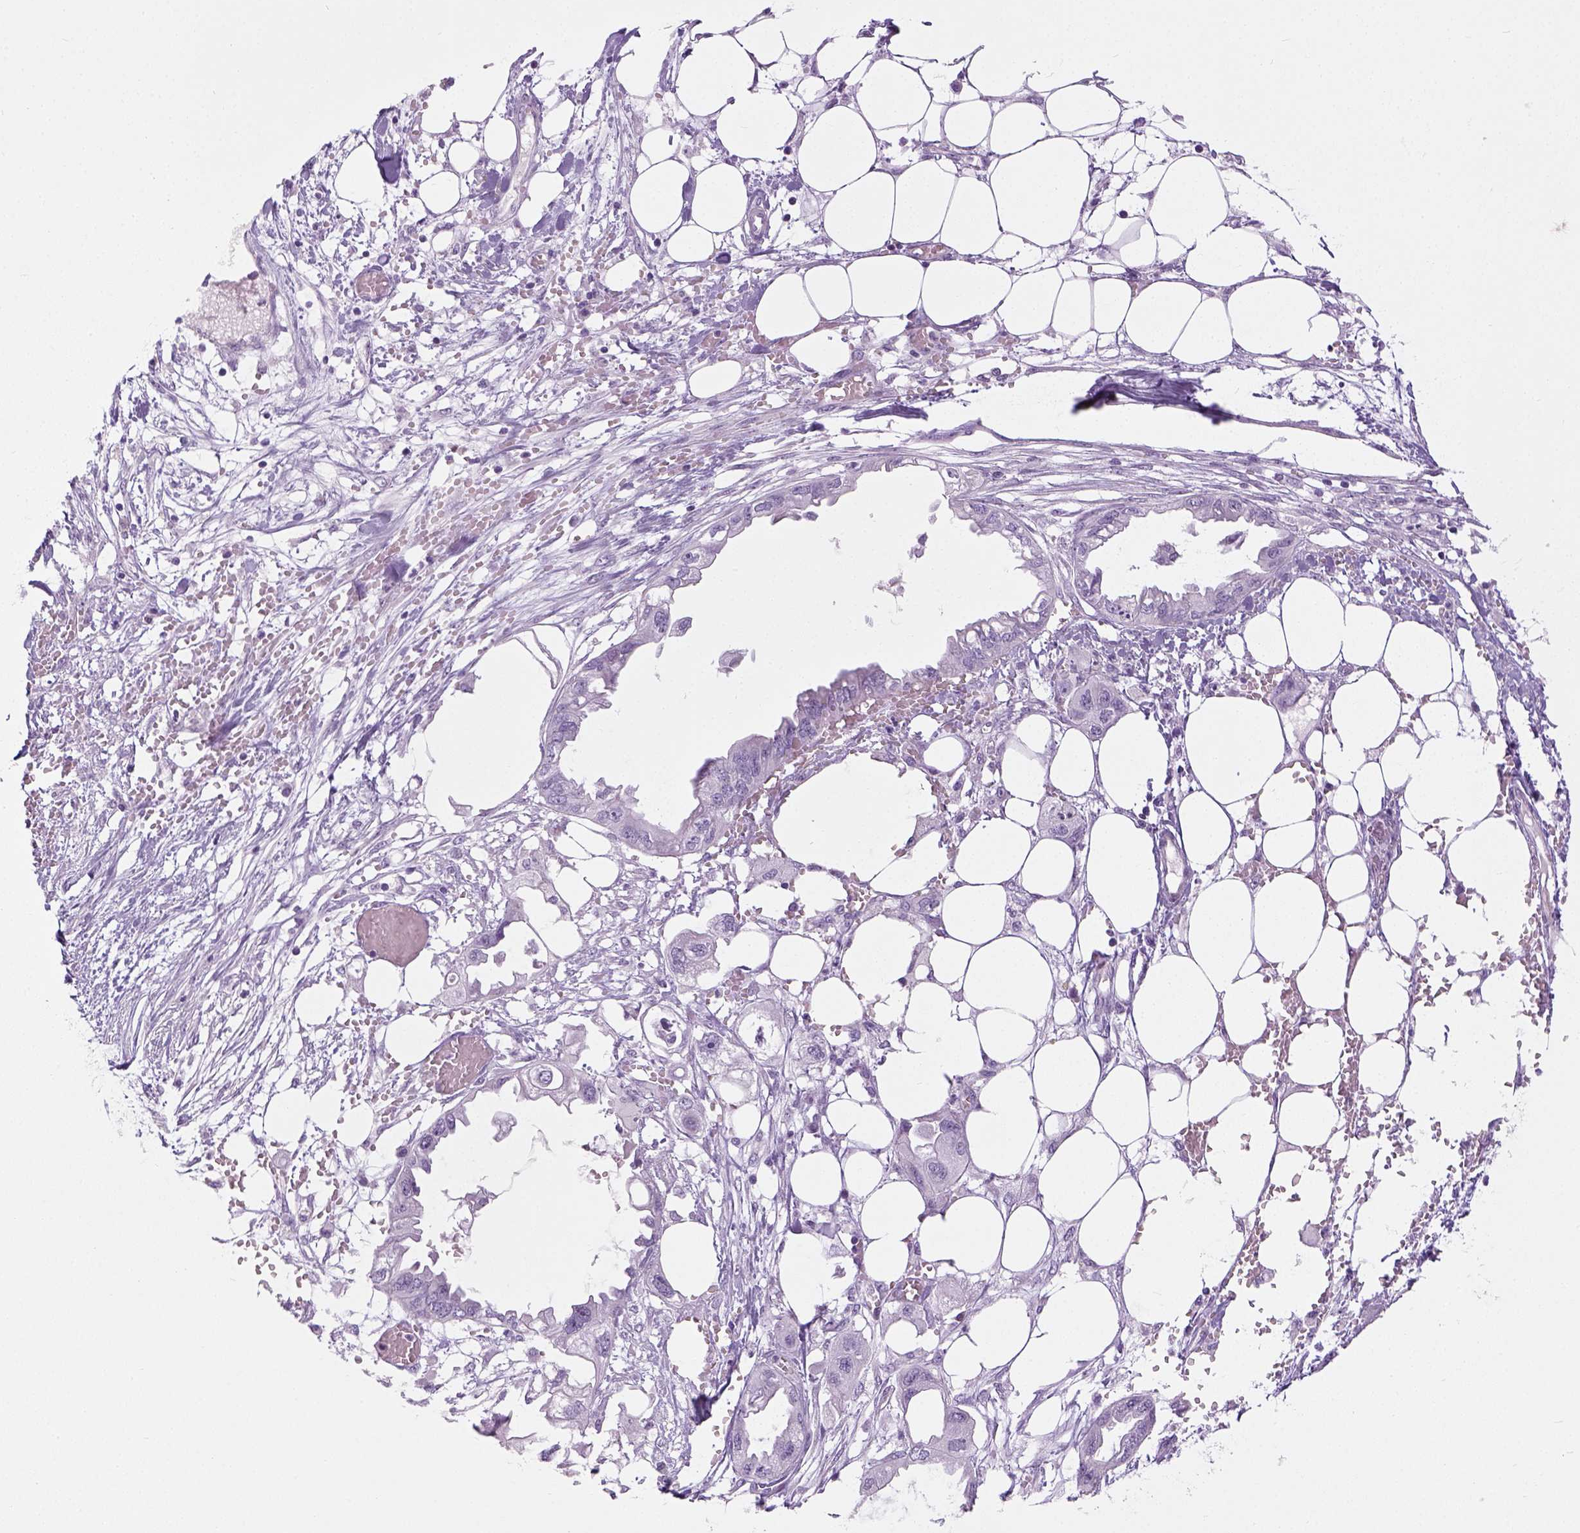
{"staining": {"intensity": "negative", "quantity": "none", "location": "none"}, "tissue": "endometrial cancer", "cell_type": "Tumor cells", "image_type": "cancer", "snomed": [{"axis": "morphology", "description": "Adenocarcinoma, NOS"}, {"axis": "morphology", "description": "Adenocarcinoma, metastatic, NOS"}, {"axis": "topography", "description": "Adipose tissue"}, {"axis": "topography", "description": "Endometrium"}], "caption": "This is a image of immunohistochemistry (IHC) staining of metastatic adenocarcinoma (endometrial), which shows no positivity in tumor cells.", "gene": "LGSN", "patient": {"sex": "female", "age": 67}}